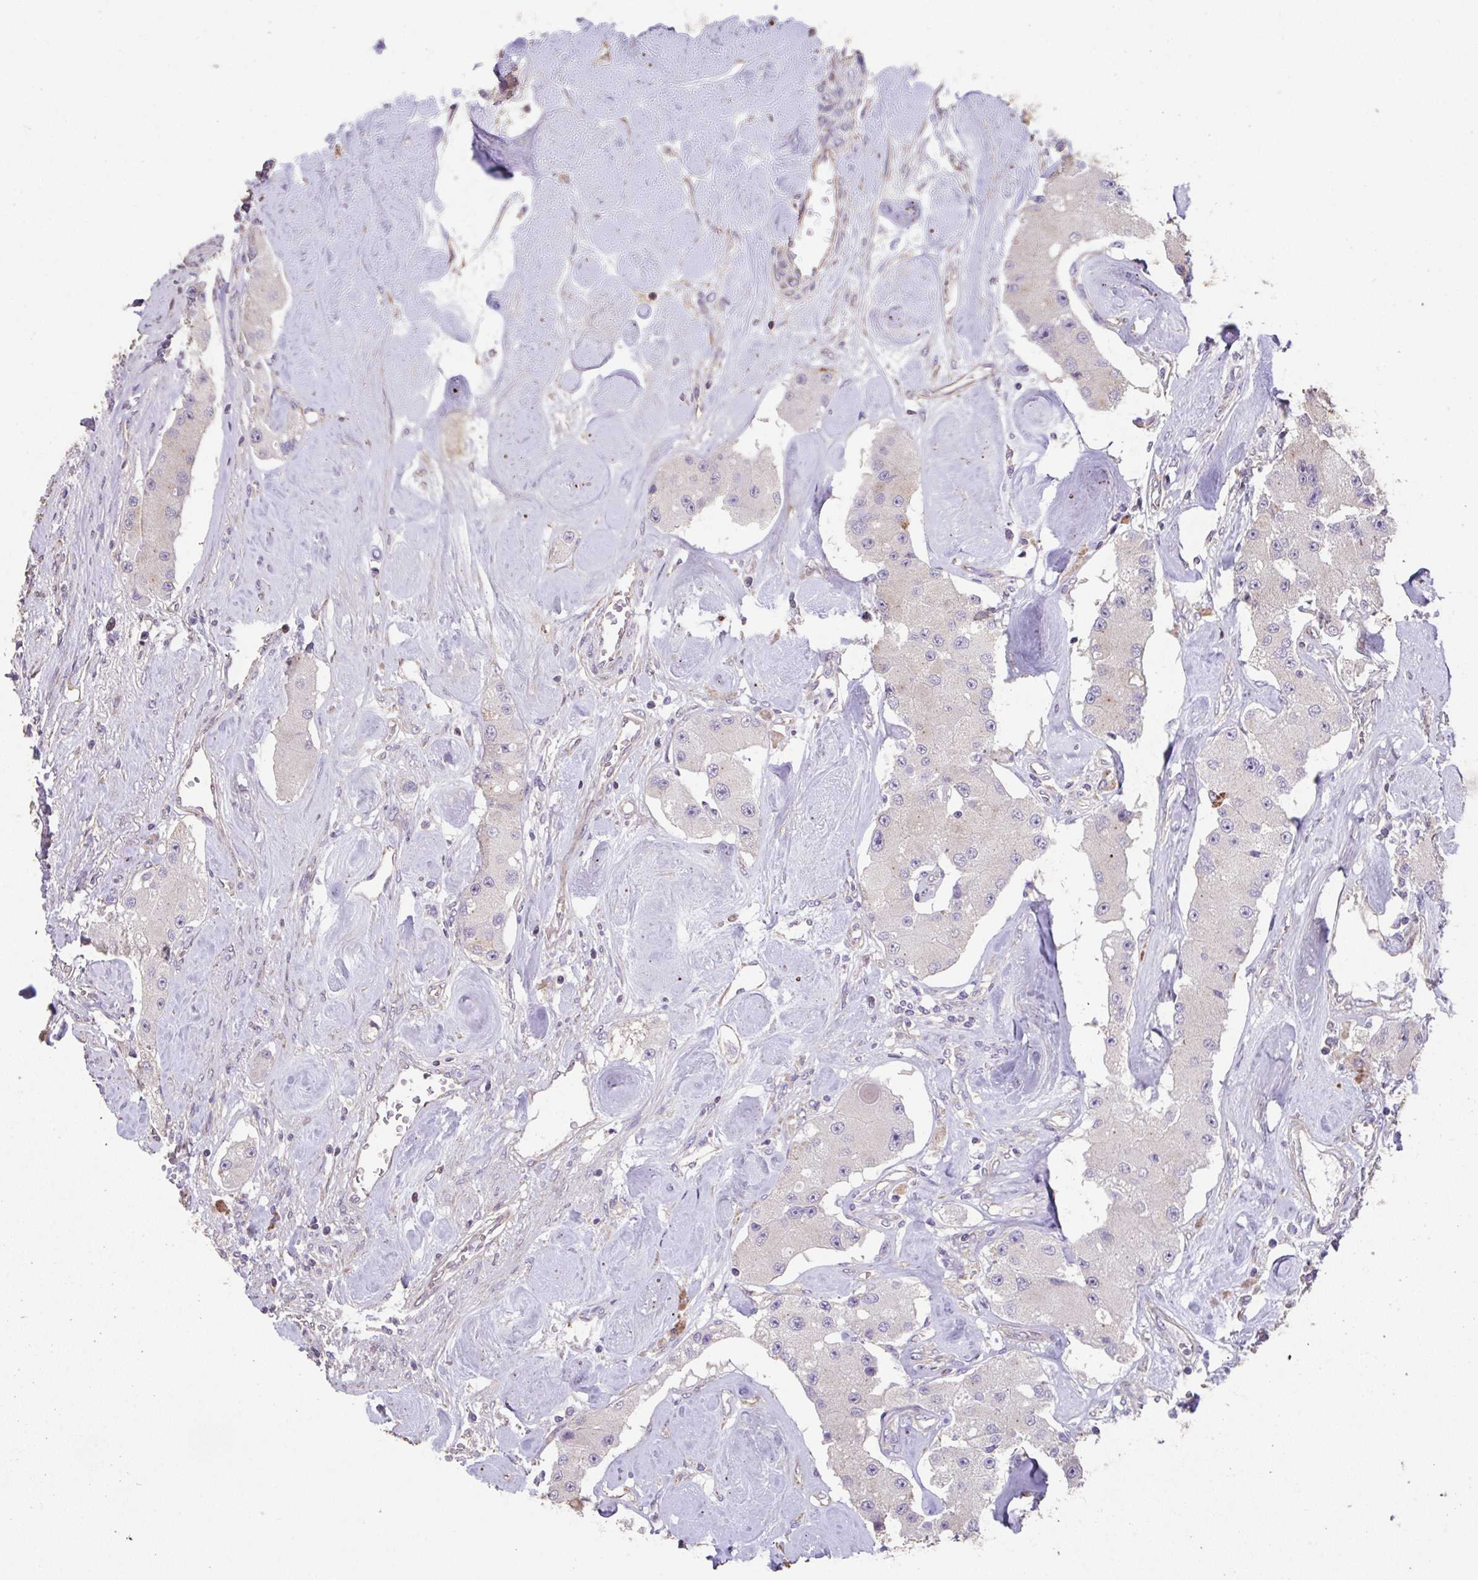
{"staining": {"intensity": "negative", "quantity": "none", "location": "none"}, "tissue": "carcinoid", "cell_type": "Tumor cells", "image_type": "cancer", "snomed": [{"axis": "morphology", "description": "Carcinoid, malignant, NOS"}, {"axis": "topography", "description": "Pancreas"}], "caption": "IHC histopathology image of neoplastic tissue: human carcinoid (malignant) stained with DAB (3,3'-diaminobenzidine) displays no significant protein positivity in tumor cells.", "gene": "RUNDC3B", "patient": {"sex": "male", "age": 41}}